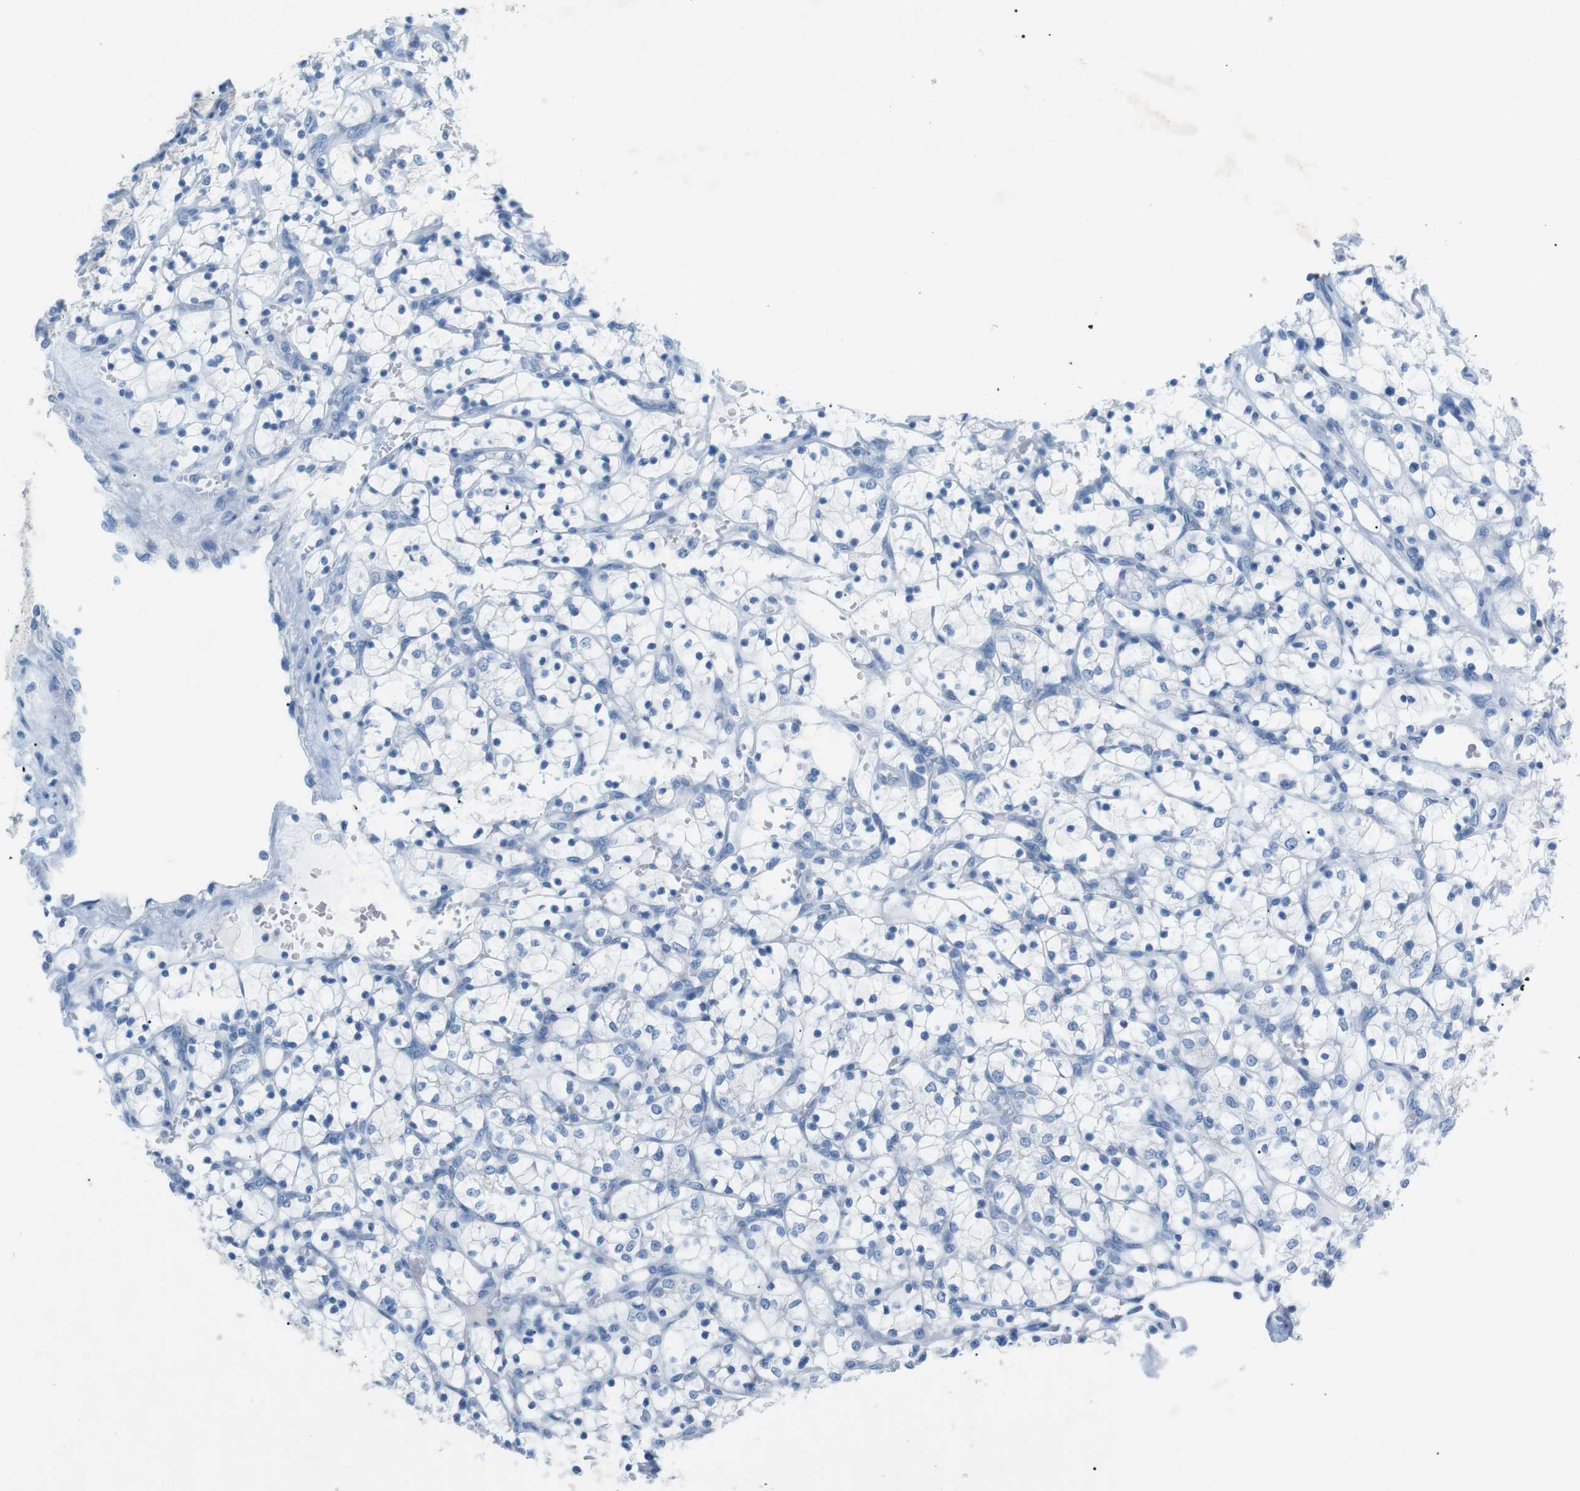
{"staining": {"intensity": "negative", "quantity": "none", "location": "none"}, "tissue": "renal cancer", "cell_type": "Tumor cells", "image_type": "cancer", "snomed": [{"axis": "morphology", "description": "Adenocarcinoma, NOS"}, {"axis": "topography", "description": "Kidney"}], "caption": "Tumor cells show no significant expression in adenocarcinoma (renal).", "gene": "SALL4", "patient": {"sex": "female", "age": 69}}